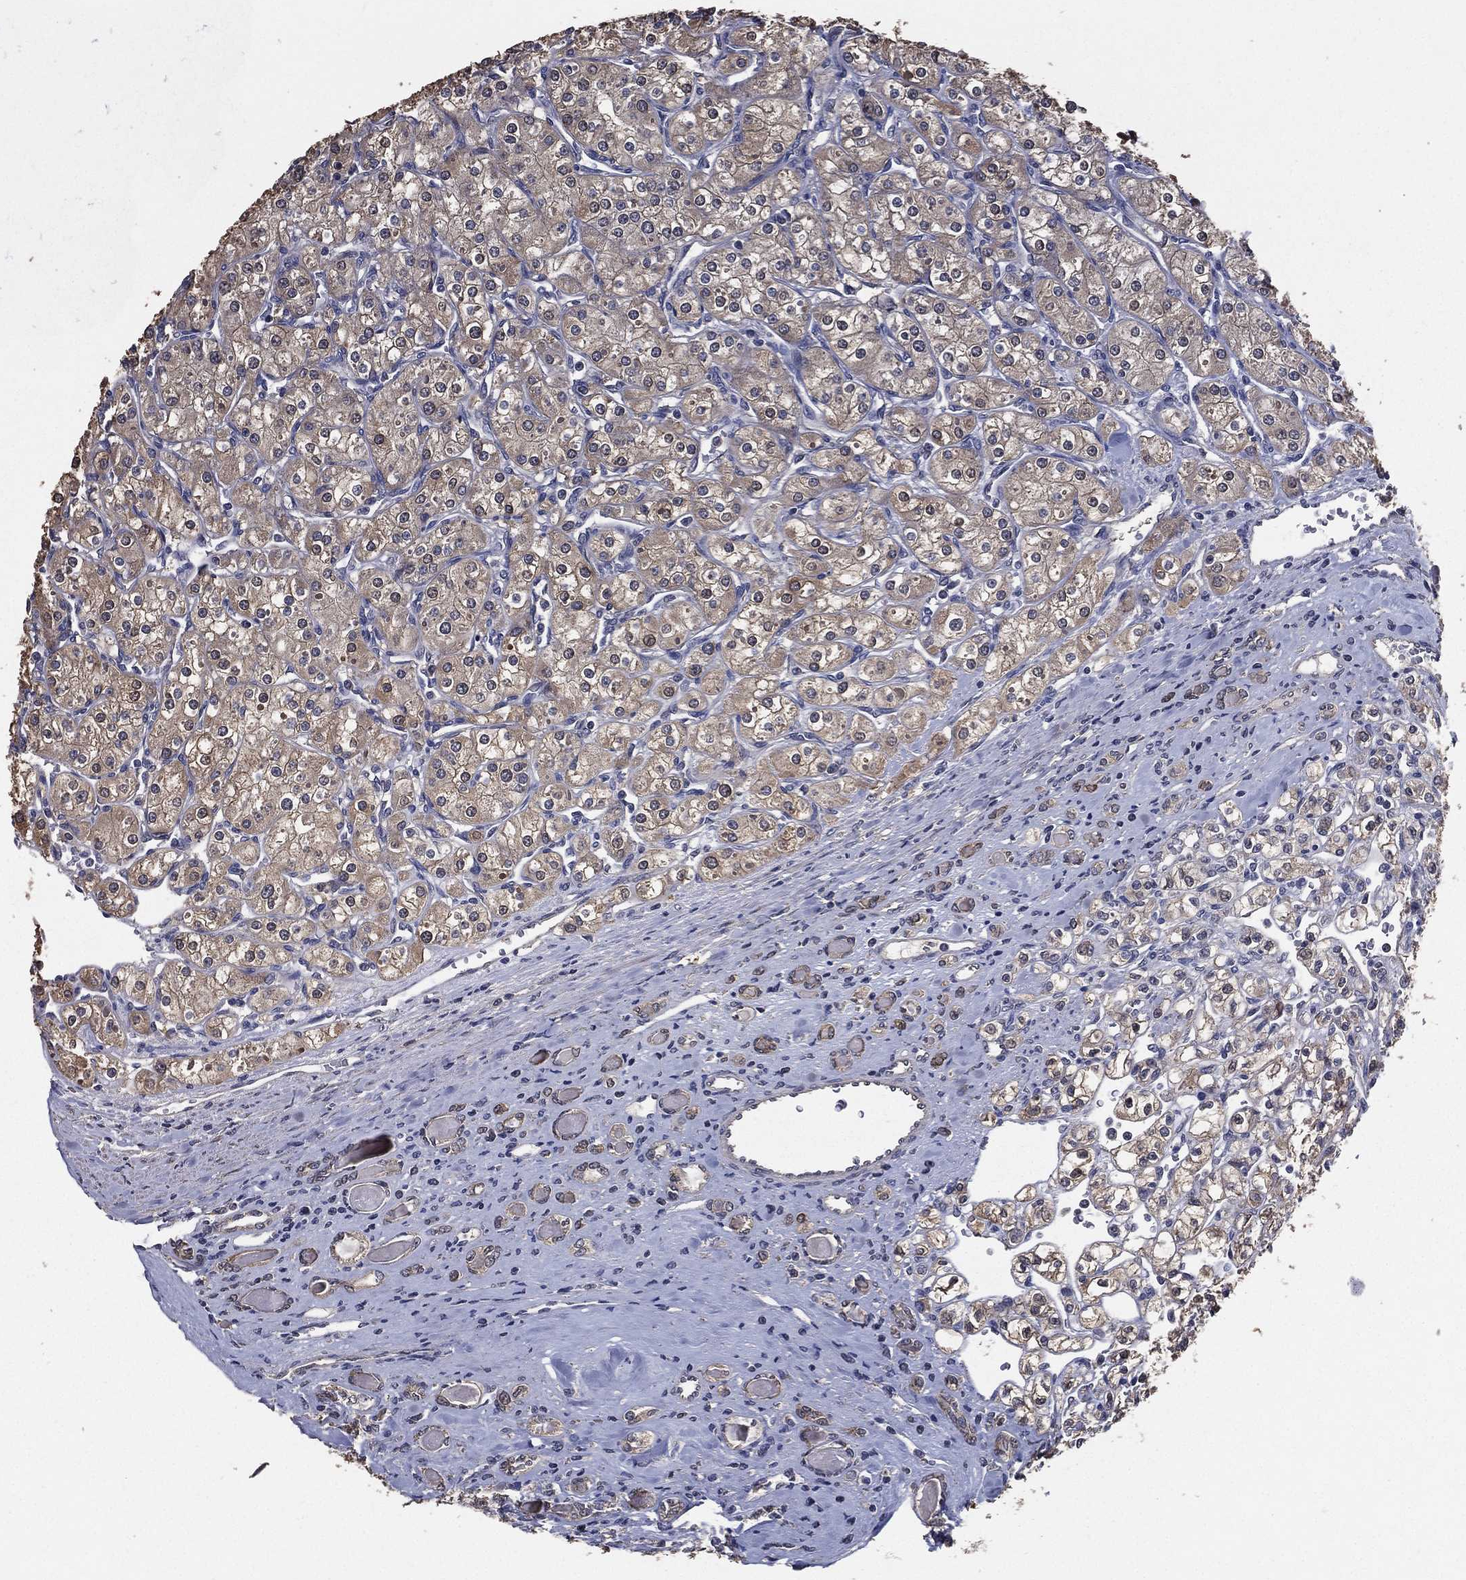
{"staining": {"intensity": "weak", "quantity": "25%-75%", "location": "cytoplasmic/membranous"}, "tissue": "renal cancer", "cell_type": "Tumor cells", "image_type": "cancer", "snomed": [{"axis": "morphology", "description": "Adenocarcinoma, NOS"}, {"axis": "topography", "description": "Kidney"}], "caption": "Immunohistochemical staining of renal adenocarcinoma reveals low levels of weak cytoplasmic/membranous positivity in approximately 25%-75% of tumor cells.", "gene": "PCNT", "patient": {"sex": "male", "age": 77}}